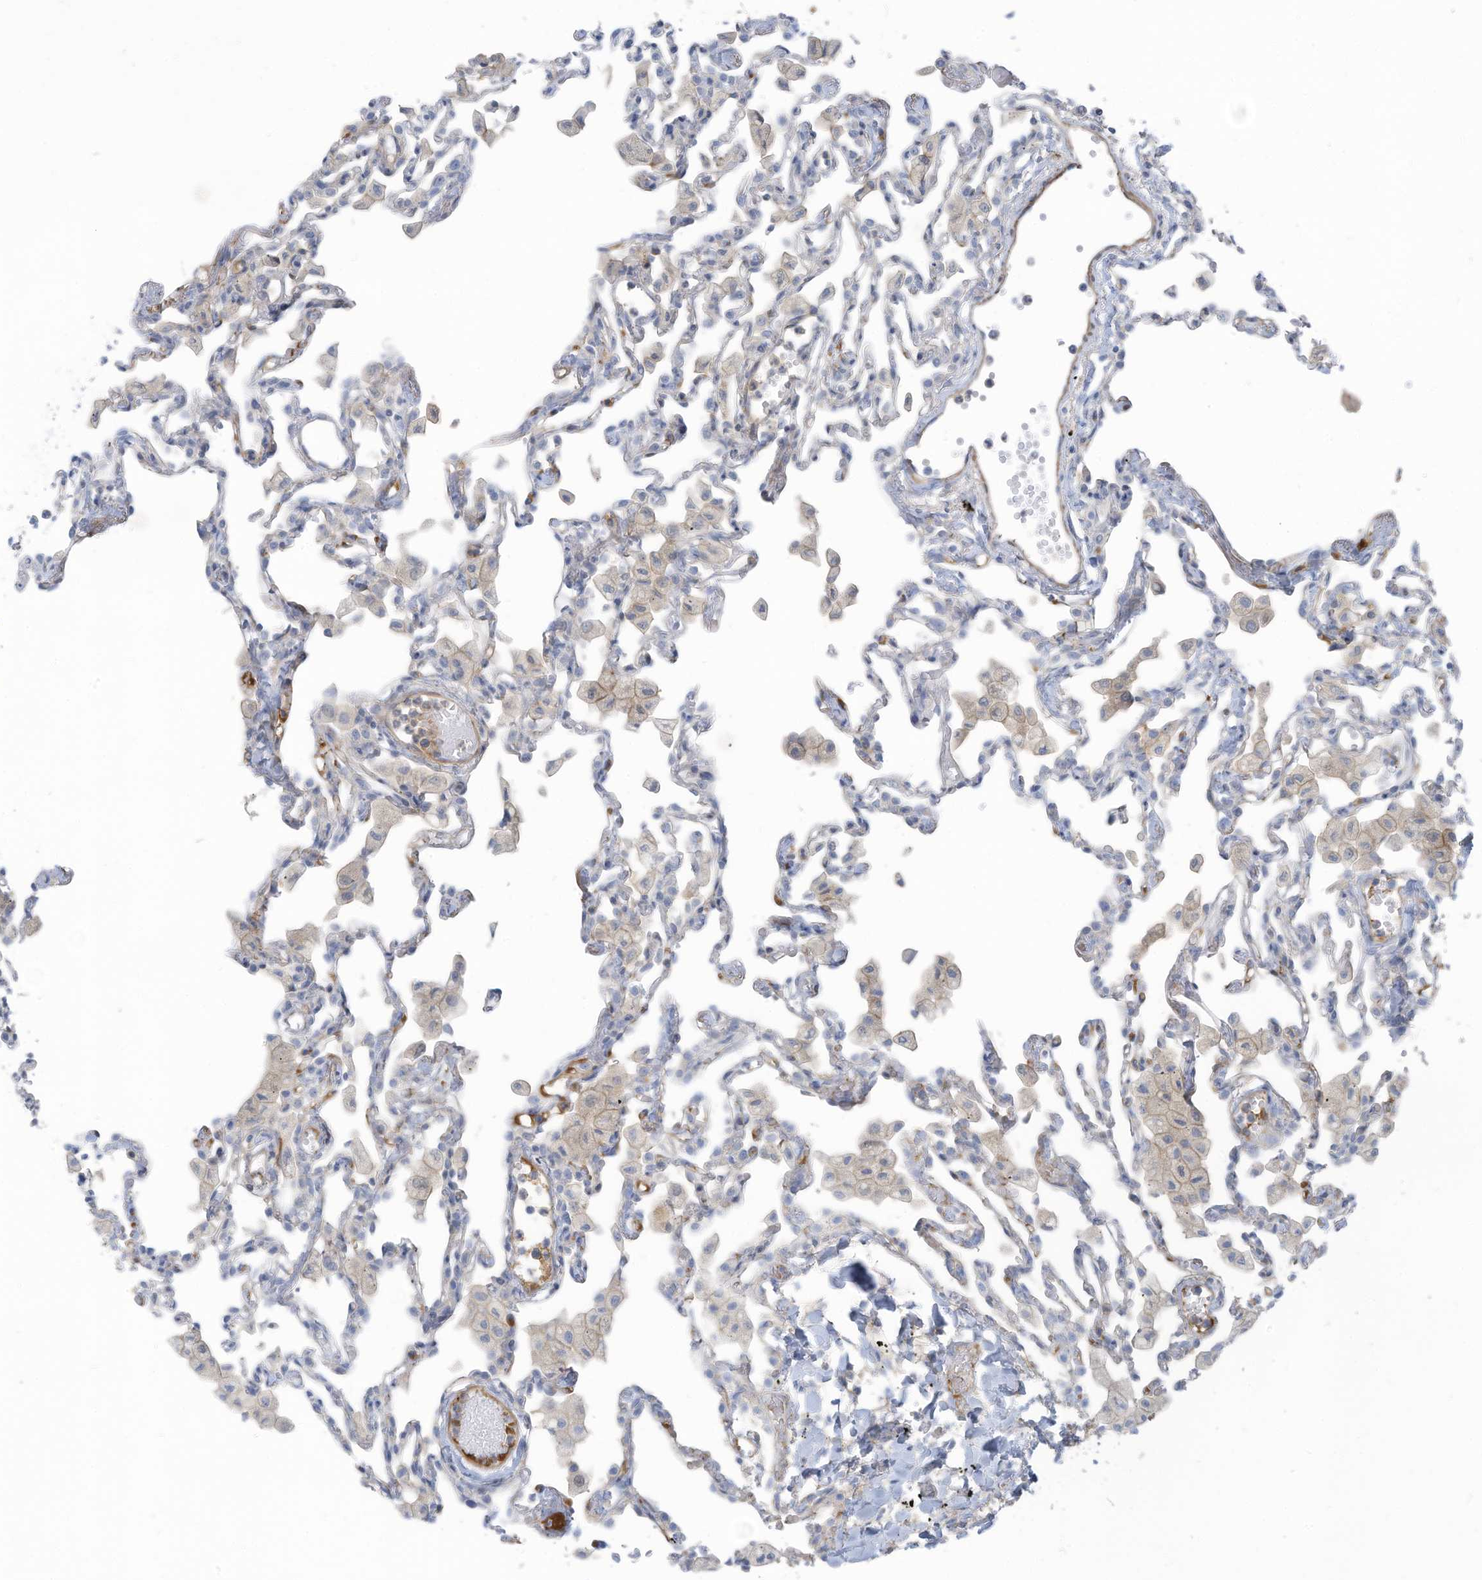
{"staining": {"intensity": "negative", "quantity": "none", "location": "none"}, "tissue": "lung", "cell_type": "Alveolar cells", "image_type": "normal", "snomed": [{"axis": "morphology", "description": "Normal tissue, NOS"}, {"axis": "topography", "description": "Bronchus"}, {"axis": "topography", "description": "Lung"}], "caption": "IHC of unremarkable lung exhibits no staining in alveolar cells. The staining is performed using DAB brown chromogen with nuclei counter-stained in using hematoxylin.", "gene": "ZNF846", "patient": {"sex": "female", "age": 49}}